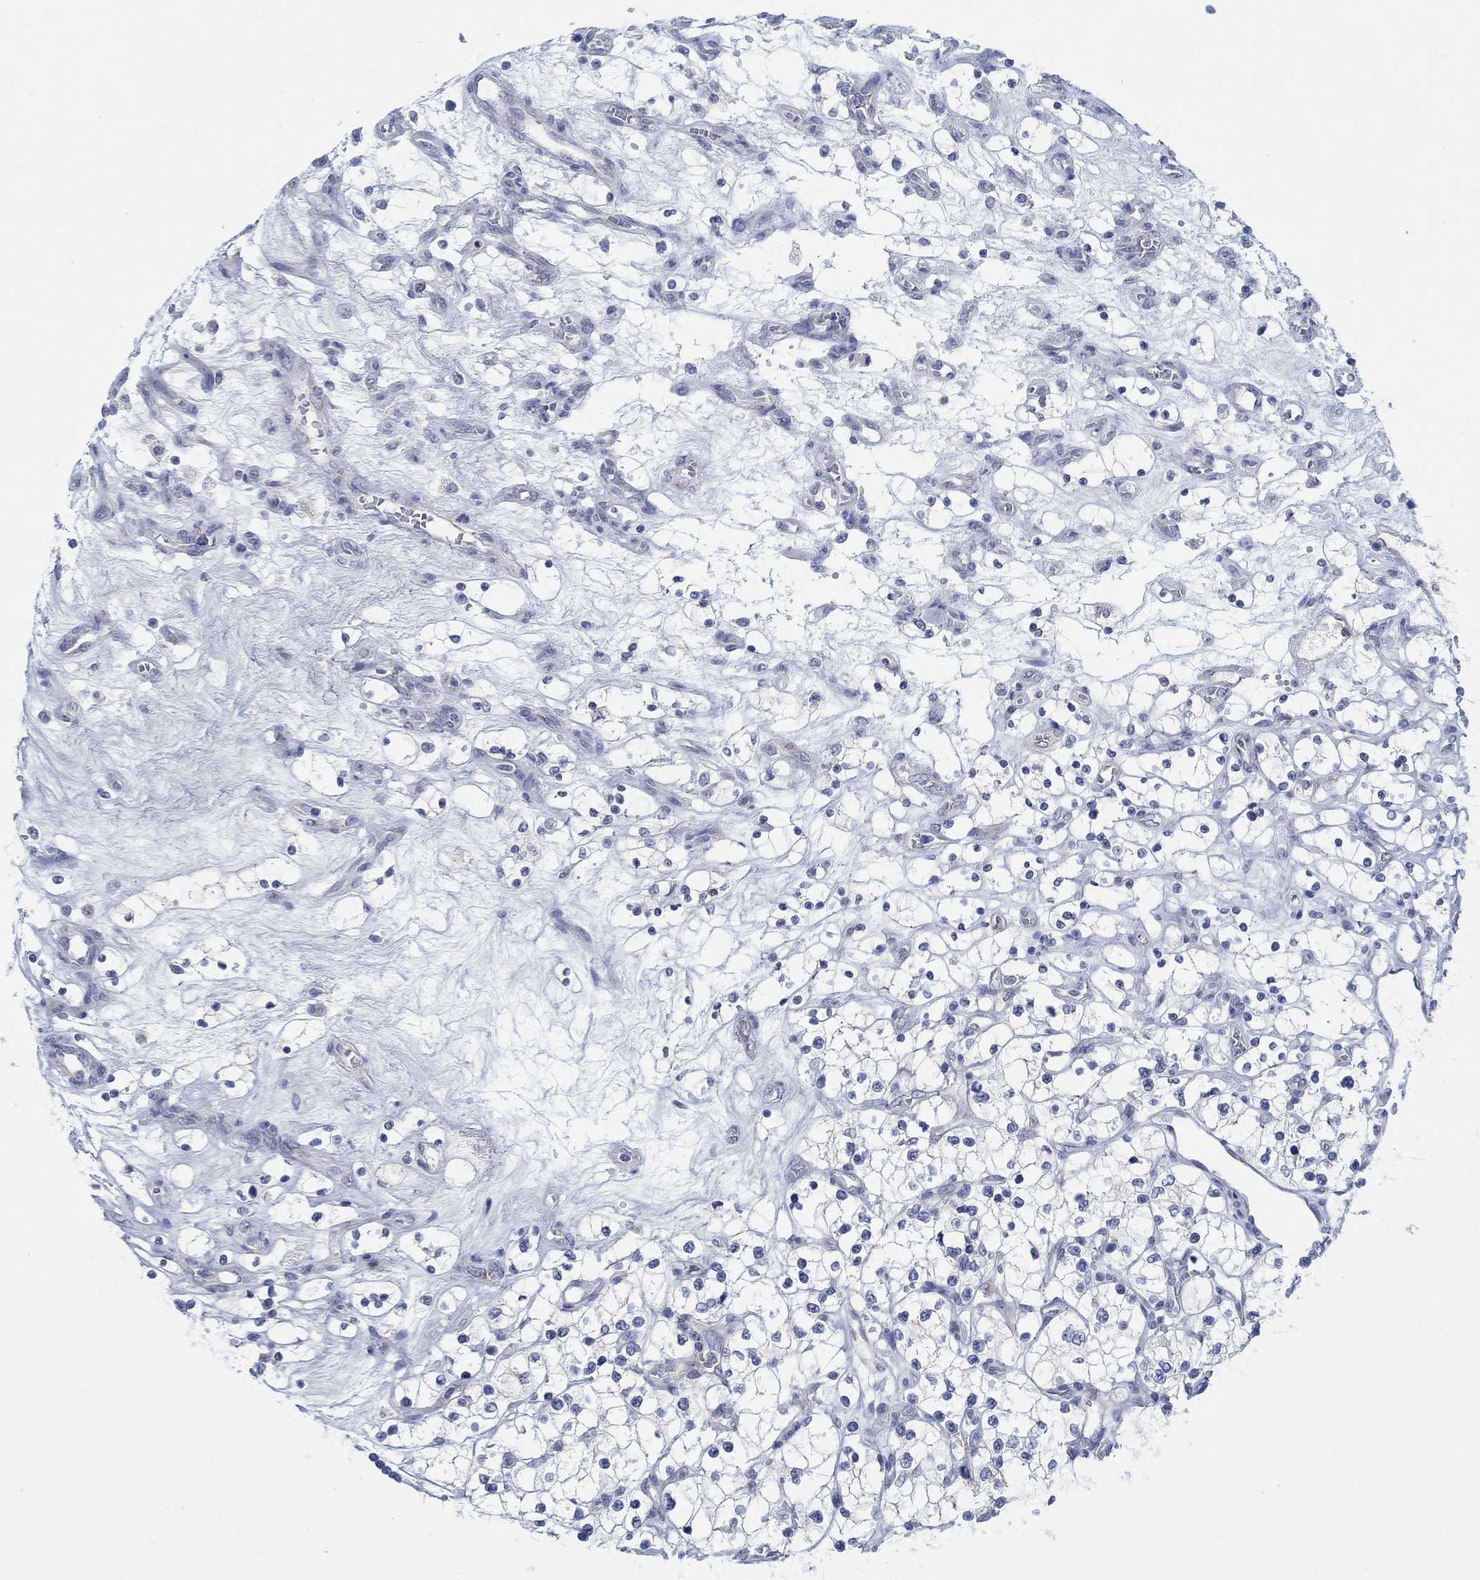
{"staining": {"intensity": "negative", "quantity": "none", "location": "none"}, "tissue": "renal cancer", "cell_type": "Tumor cells", "image_type": "cancer", "snomed": [{"axis": "morphology", "description": "Adenocarcinoma, NOS"}, {"axis": "topography", "description": "Kidney"}], "caption": "A micrograph of renal adenocarcinoma stained for a protein demonstrates no brown staining in tumor cells.", "gene": "TEKT4", "patient": {"sex": "female", "age": 69}}